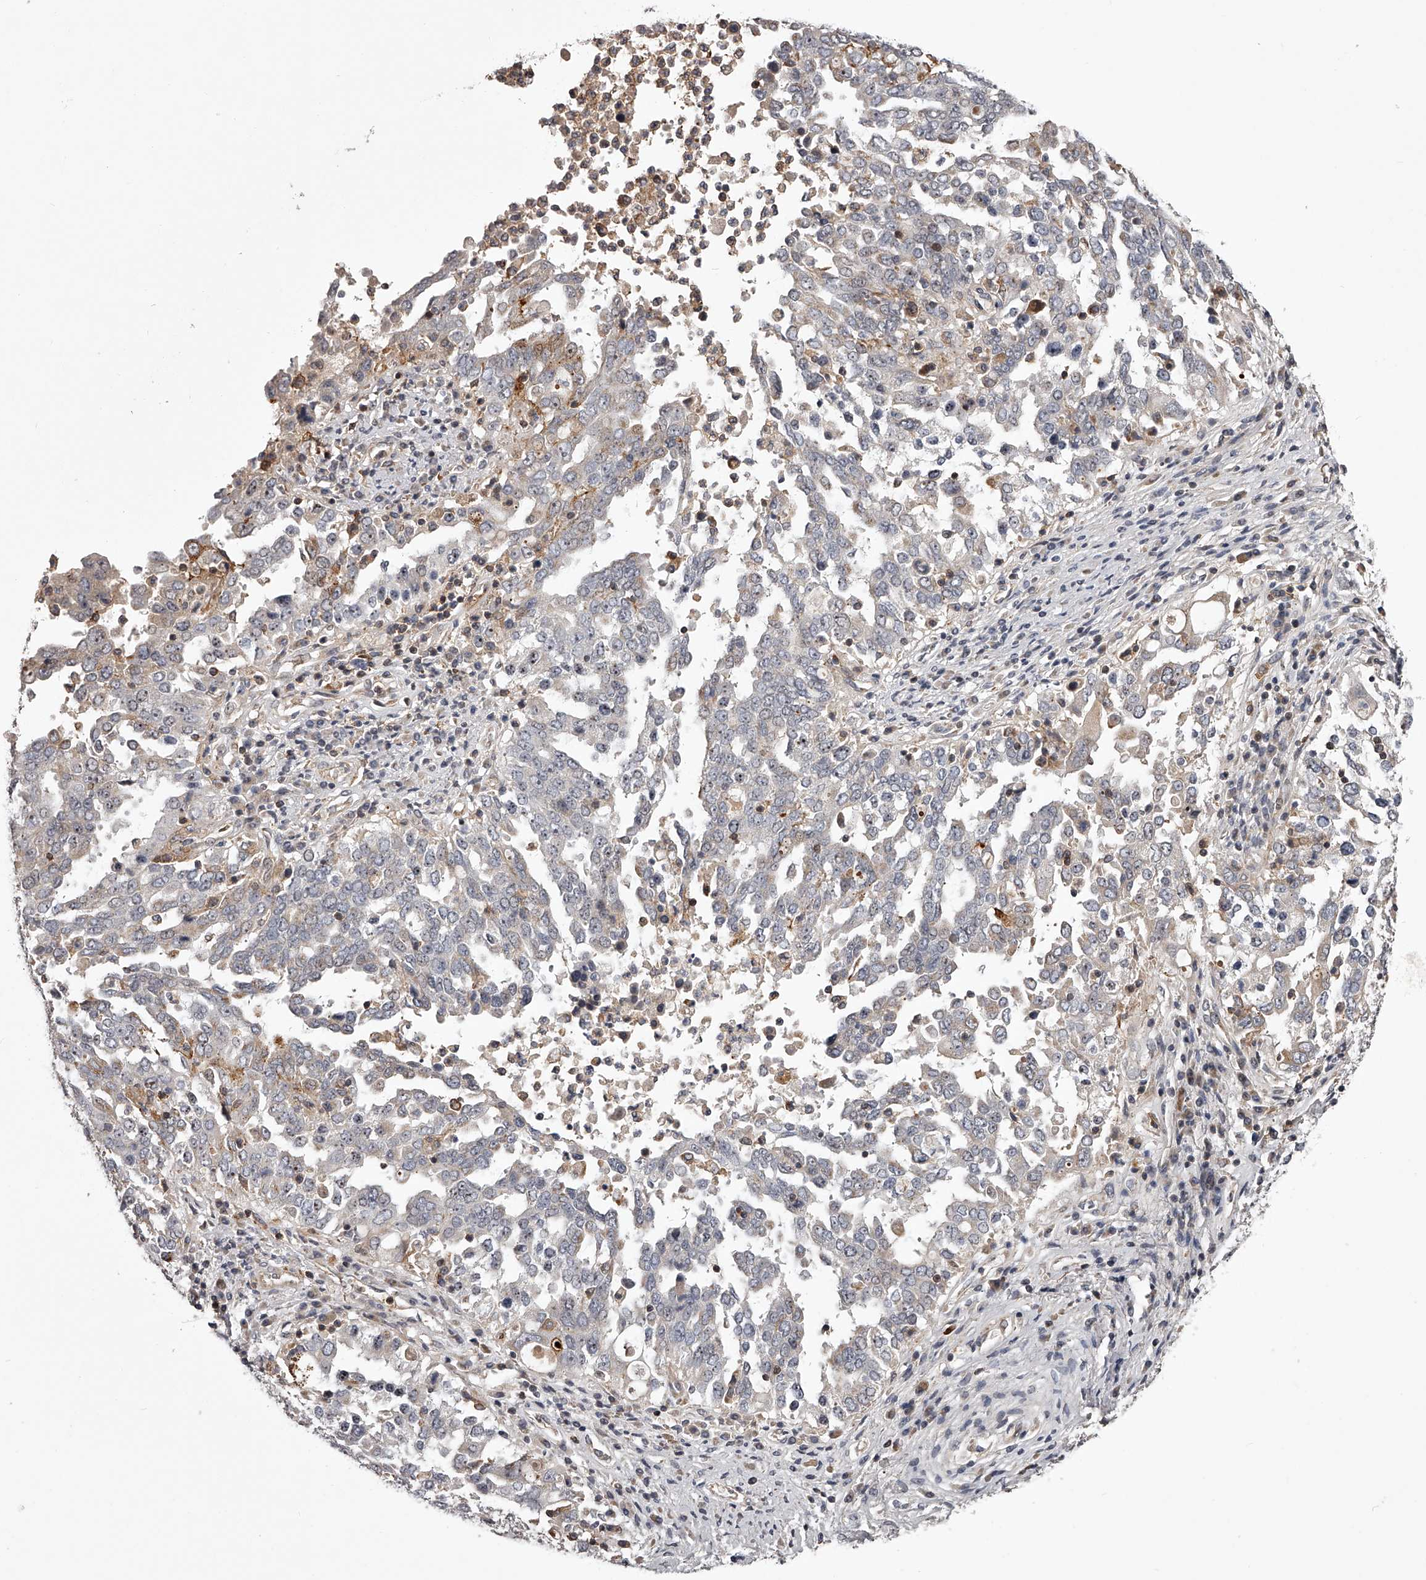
{"staining": {"intensity": "moderate", "quantity": "<25%", "location": "nuclear"}, "tissue": "ovarian cancer", "cell_type": "Tumor cells", "image_type": "cancer", "snomed": [{"axis": "morphology", "description": "Carcinoma, endometroid"}, {"axis": "topography", "description": "Ovary"}], "caption": "Approximately <25% of tumor cells in human ovarian cancer display moderate nuclear protein expression as visualized by brown immunohistochemical staining.", "gene": "RRP36", "patient": {"sex": "female", "age": 62}}